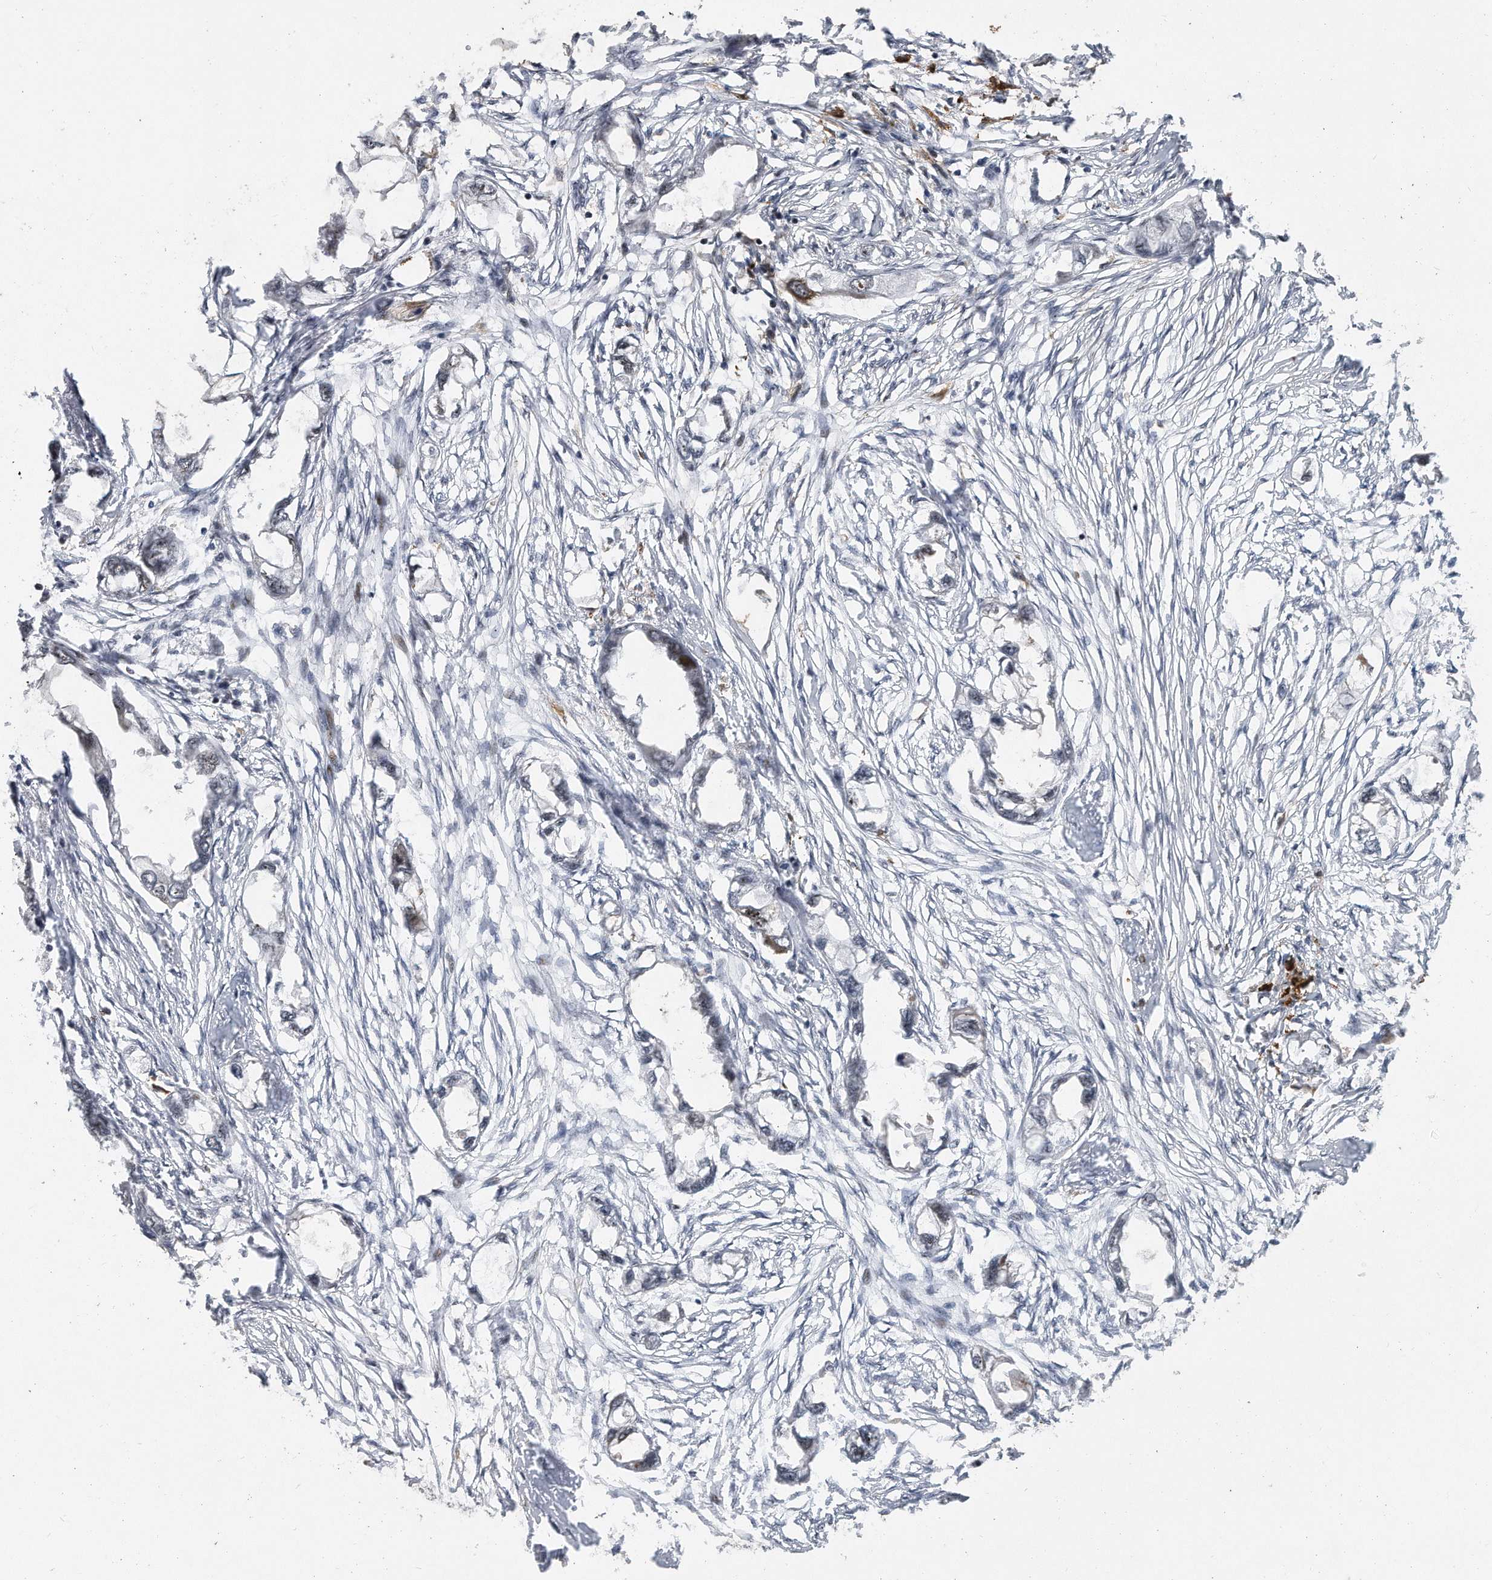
{"staining": {"intensity": "negative", "quantity": "none", "location": "none"}, "tissue": "endometrial cancer", "cell_type": "Tumor cells", "image_type": "cancer", "snomed": [{"axis": "morphology", "description": "Adenocarcinoma, NOS"}, {"axis": "morphology", "description": "Adenocarcinoma, metastatic, NOS"}, {"axis": "topography", "description": "Adipose tissue"}, {"axis": "topography", "description": "Endometrium"}], "caption": "DAB (3,3'-diaminobenzidine) immunohistochemical staining of human endometrial cancer exhibits no significant positivity in tumor cells.", "gene": "PGBD2", "patient": {"sex": "female", "age": 67}}